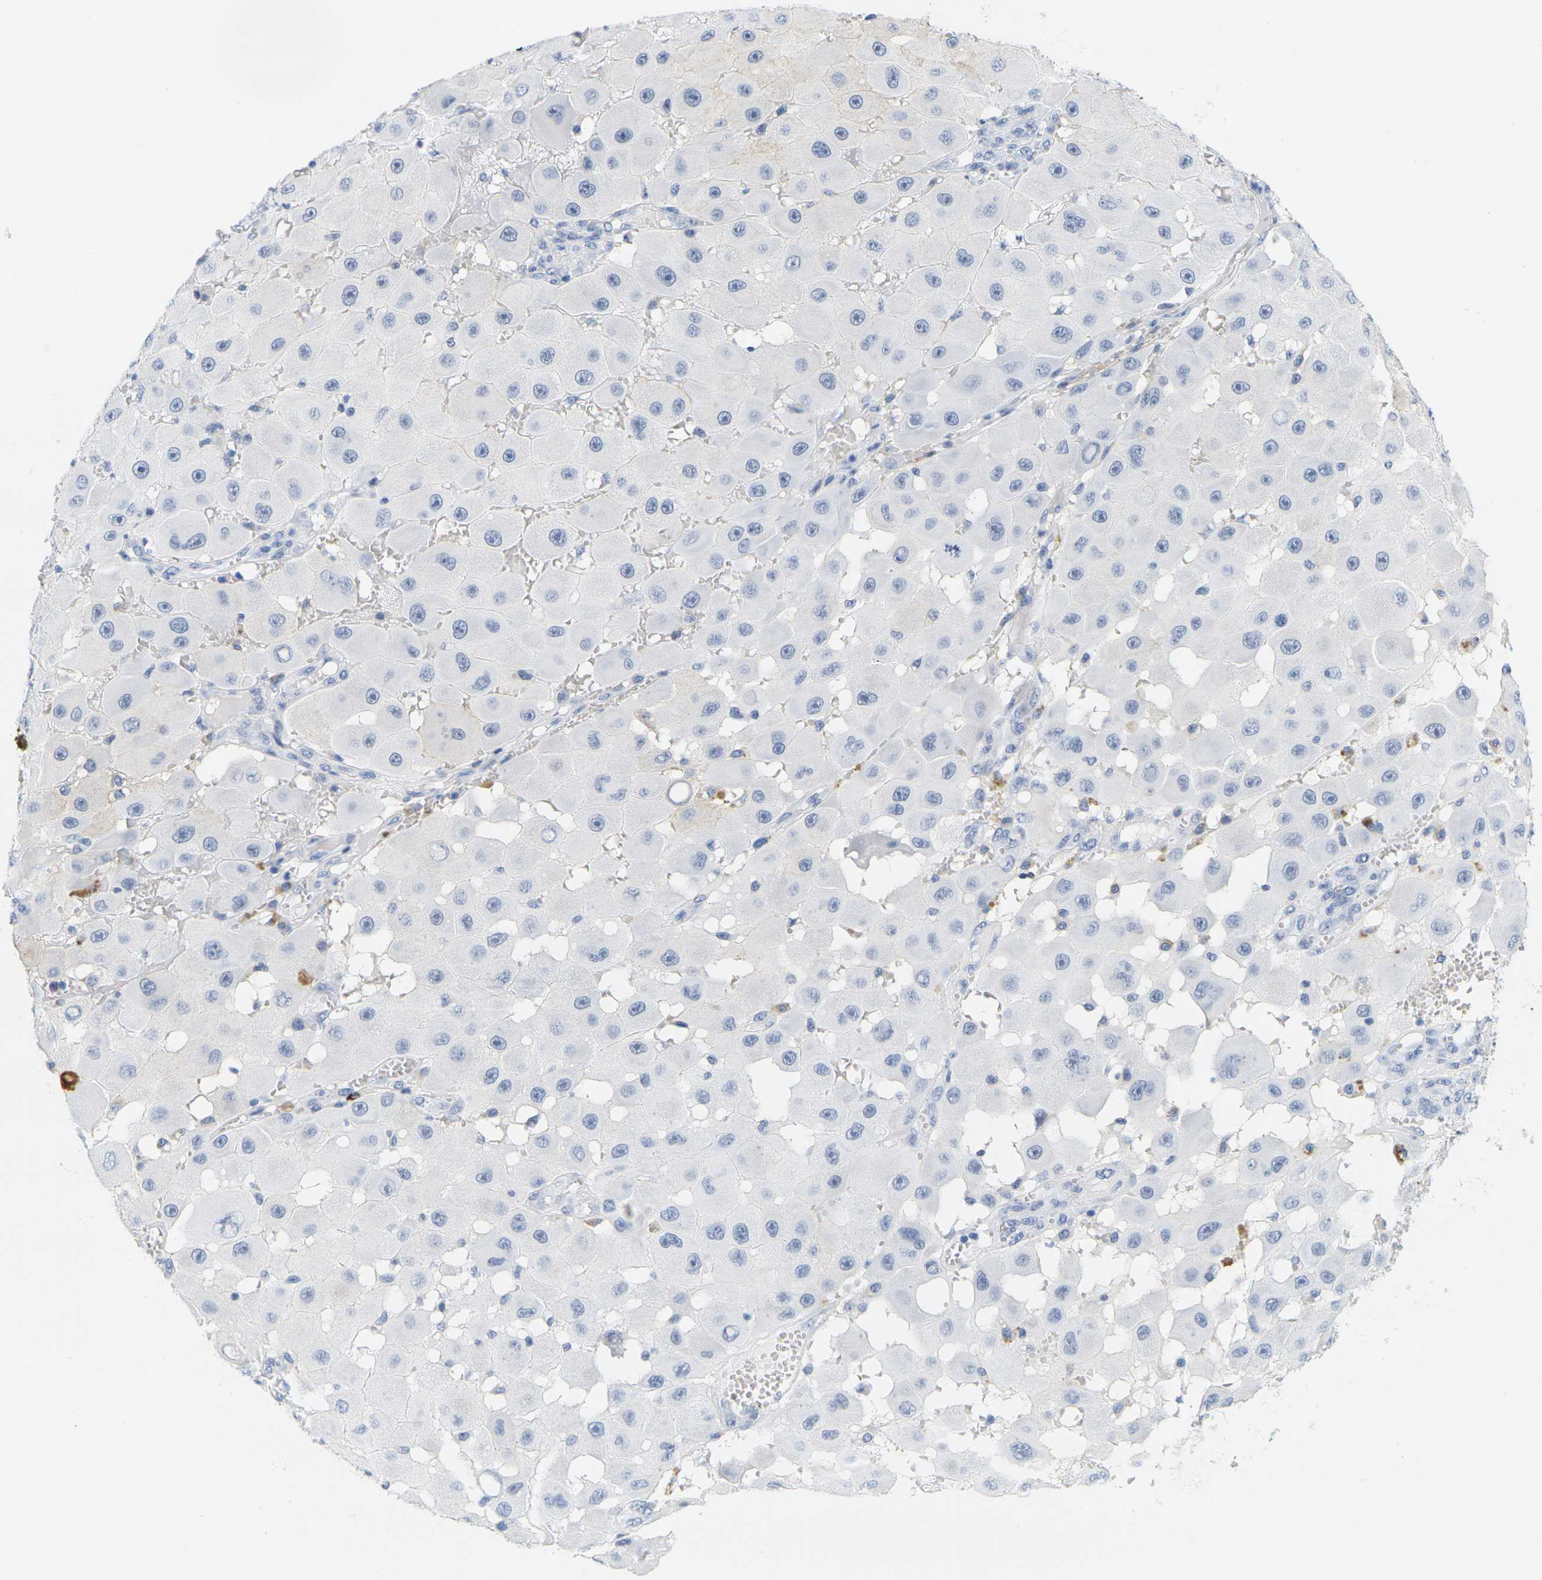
{"staining": {"intensity": "negative", "quantity": "none", "location": "none"}, "tissue": "melanoma", "cell_type": "Tumor cells", "image_type": "cancer", "snomed": [{"axis": "morphology", "description": "Malignant melanoma, NOS"}, {"axis": "topography", "description": "Skin"}], "caption": "An IHC histopathology image of melanoma is shown. There is no staining in tumor cells of melanoma.", "gene": "HLA-DOB", "patient": {"sex": "female", "age": 81}}